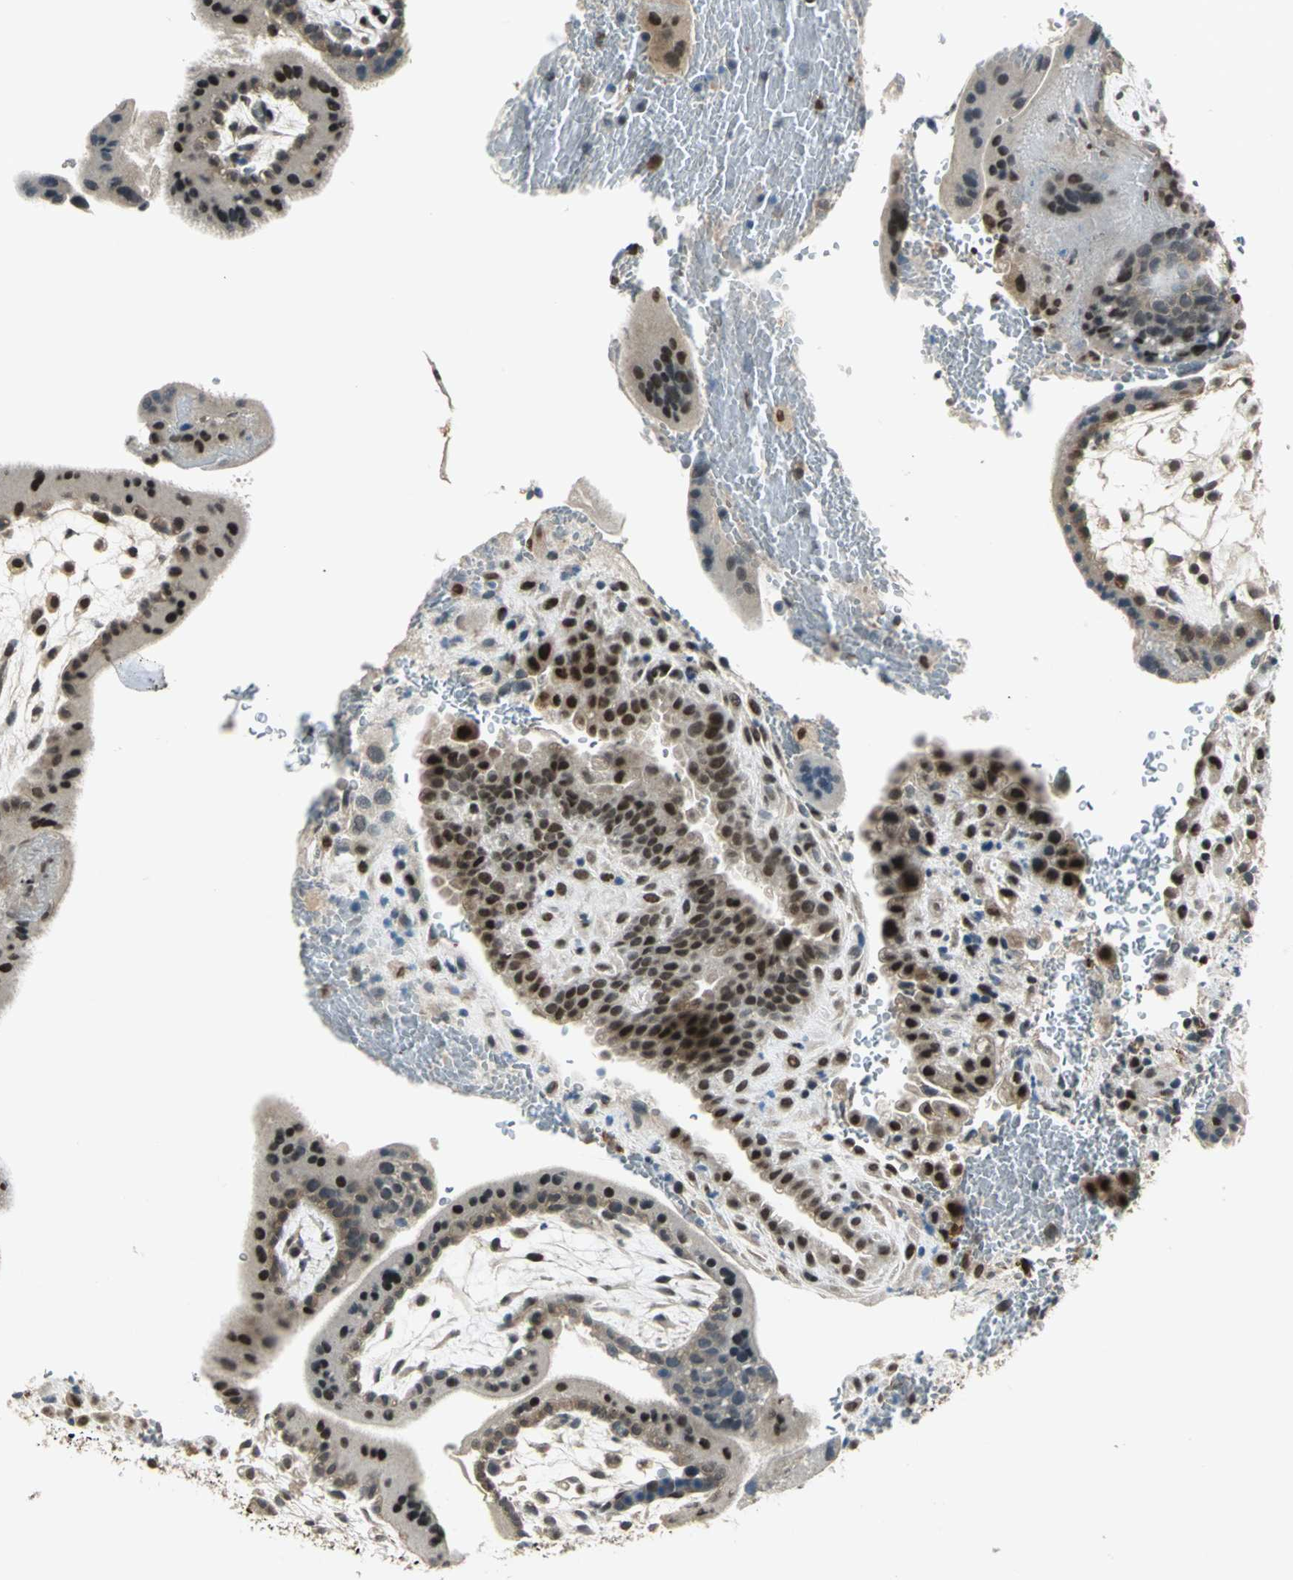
{"staining": {"intensity": "moderate", "quantity": "25%-75%", "location": "nuclear"}, "tissue": "placenta", "cell_type": "Trophoblastic cells", "image_type": "normal", "snomed": [{"axis": "morphology", "description": "Normal tissue, NOS"}, {"axis": "topography", "description": "Placenta"}], "caption": "Protein analysis of normal placenta reveals moderate nuclear positivity in approximately 25%-75% of trophoblastic cells.", "gene": "RAD17", "patient": {"sex": "female", "age": 35}}